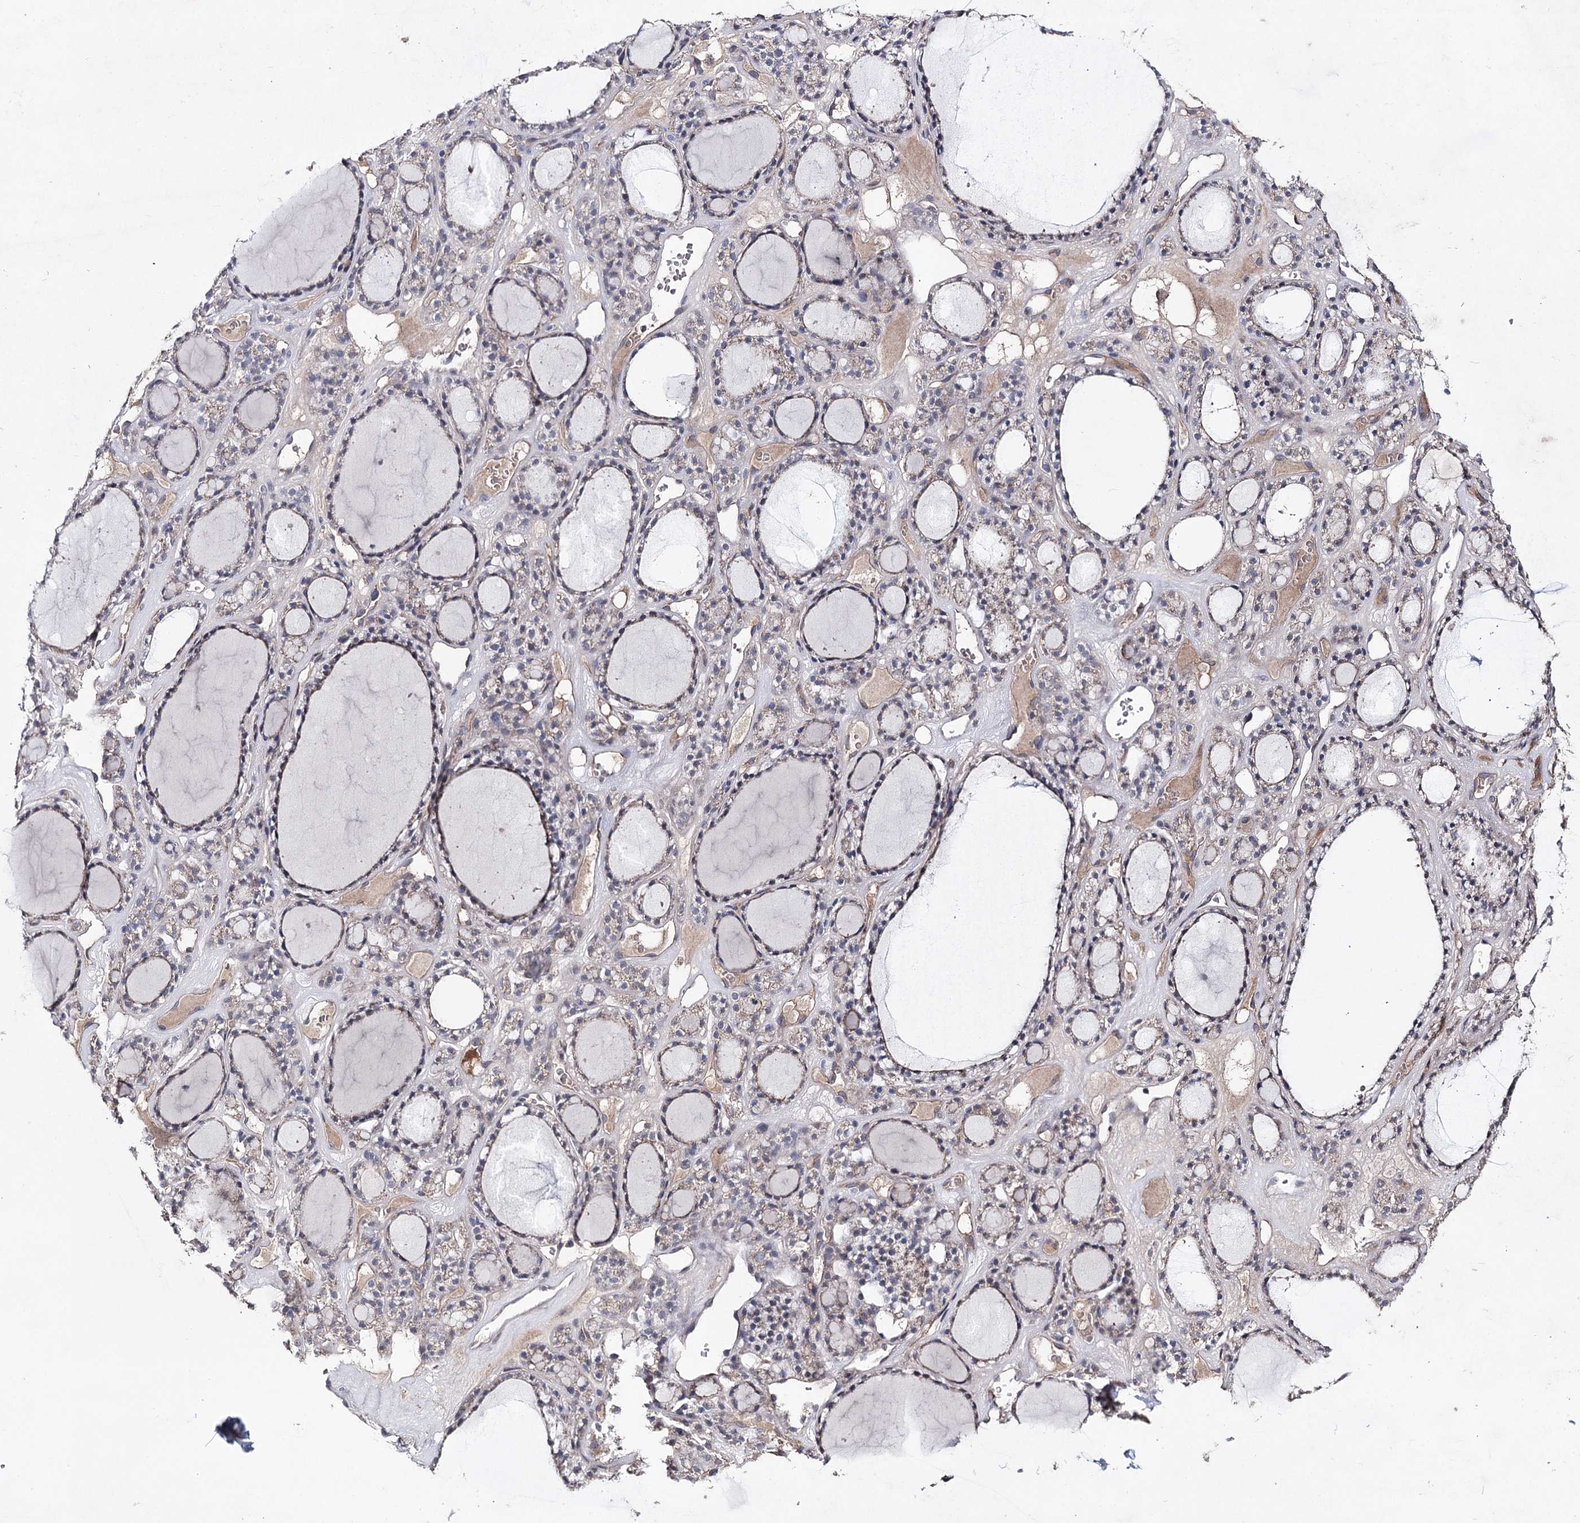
{"staining": {"intensity": "weak", "quantity": "<25%", "location": "cytoplasmic/membranous"}, "tissue": "thyroid gland", "cell_type": "Glandular cells", "image_type": "normal", "snomed": [{"axis": "morphology", "description": "Normal tissue, NOS"}, {"axis": "topography", "description": "Thyroid gland"}], "caption": "This is a micrograph of IHC staining of benign thyroid gland, which shows no expression in glandular cells. (Stains: DAB (3,3'-diaminobenzidine) IHC with hematoxylin counter stain, Microscopy: brightfield microscopy at high magnification).", "gene": "SEMA4G", "patient": {"sex": "female", "age": 28}}